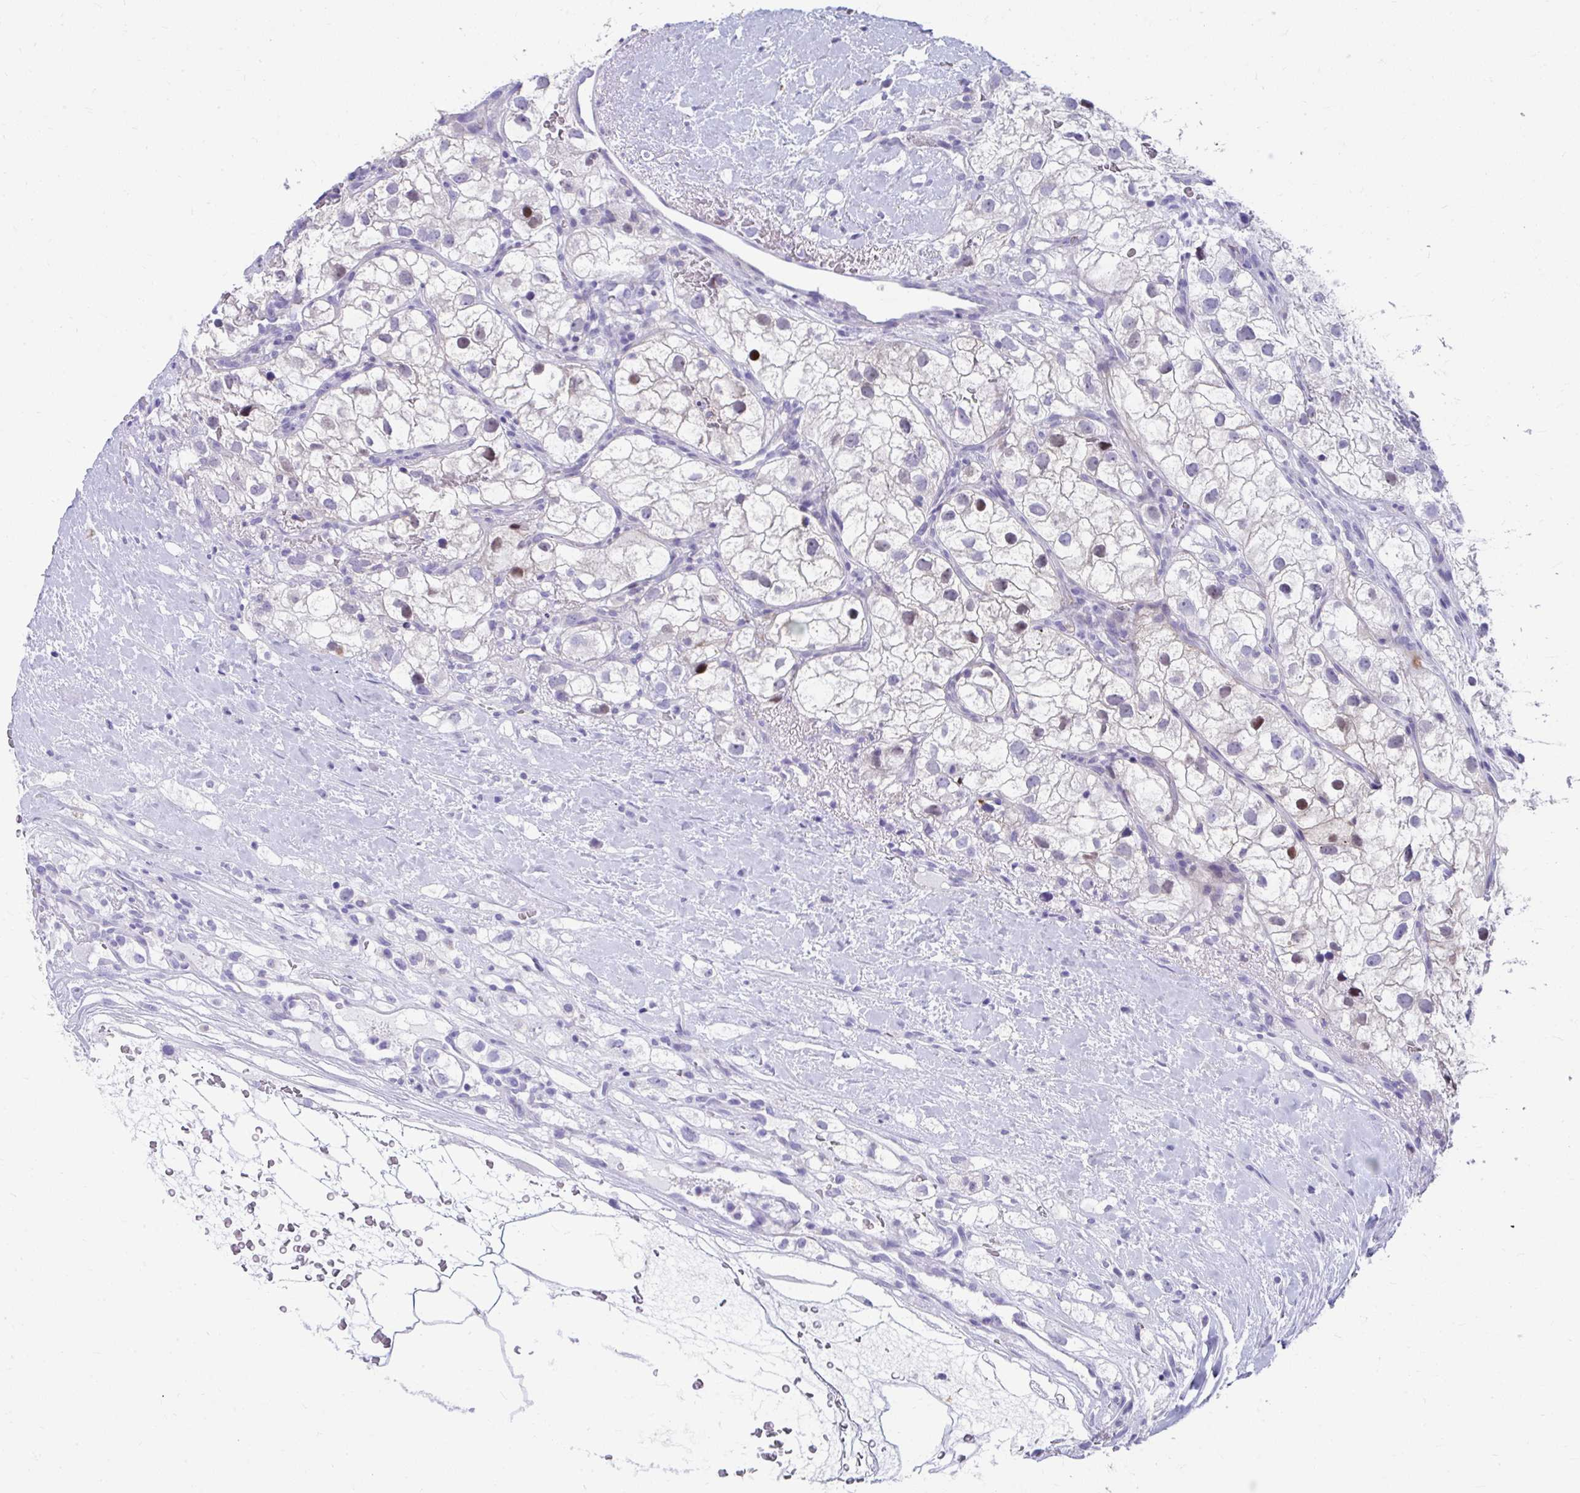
{"staining": {"intensity": "moderate", "quantity": "<25%", "location": "nuclear"}, "tissue": "renal cancer", "cell_type": "Tumor cells", "image_type": "cancer", "snomed": [{"axis": "morphology", "description": "Adenocarcinoma, NOS"}, {"axis": "topography", "description": "Kidney"}], "caption": "Moderate nuclear expression for a protein is appreciated in approximately <25% of tumor cells of renal cancer using immunohistochemistry (IHC).", "gene": "ISL1", "patient": {"sex": "male", "age": 59}}